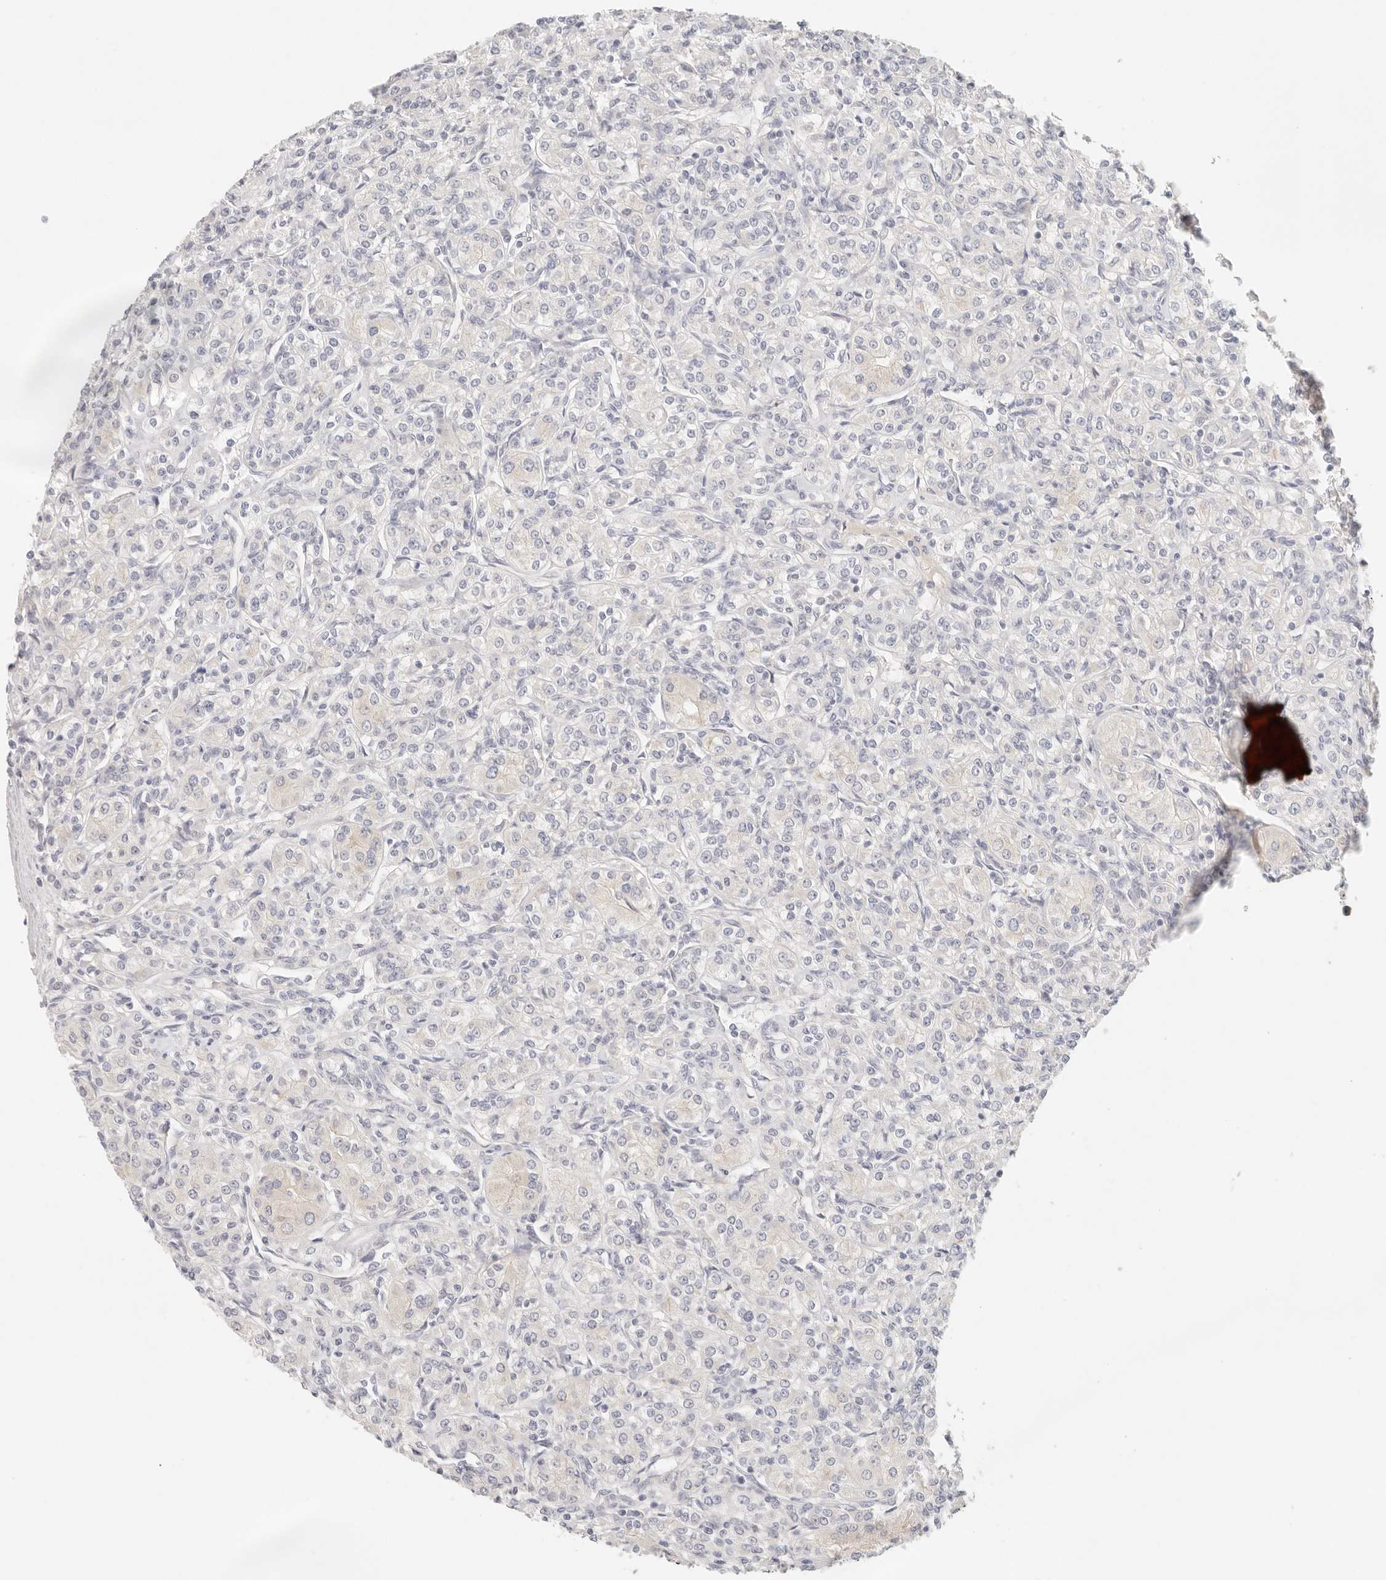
{"staining": {"intensity": "negative", "quantity": "none", "location": "none"}, "tissue": "renal cancer", "cell_type": "Tumor cells", "image_type": "cancer", "snomed": [{"axis": "morphology", "description": "Adenocarcinoma, NOS"}, {"axis": "topography", "description": "Kidney"}], "caption": "Immunohistochemistry (IHC) of human renal cancer (adenocarcinoma) exhibits no expression in tumor cells.", "gene": "SPHK1", "patient": {"sex": "male", "age": 77}}